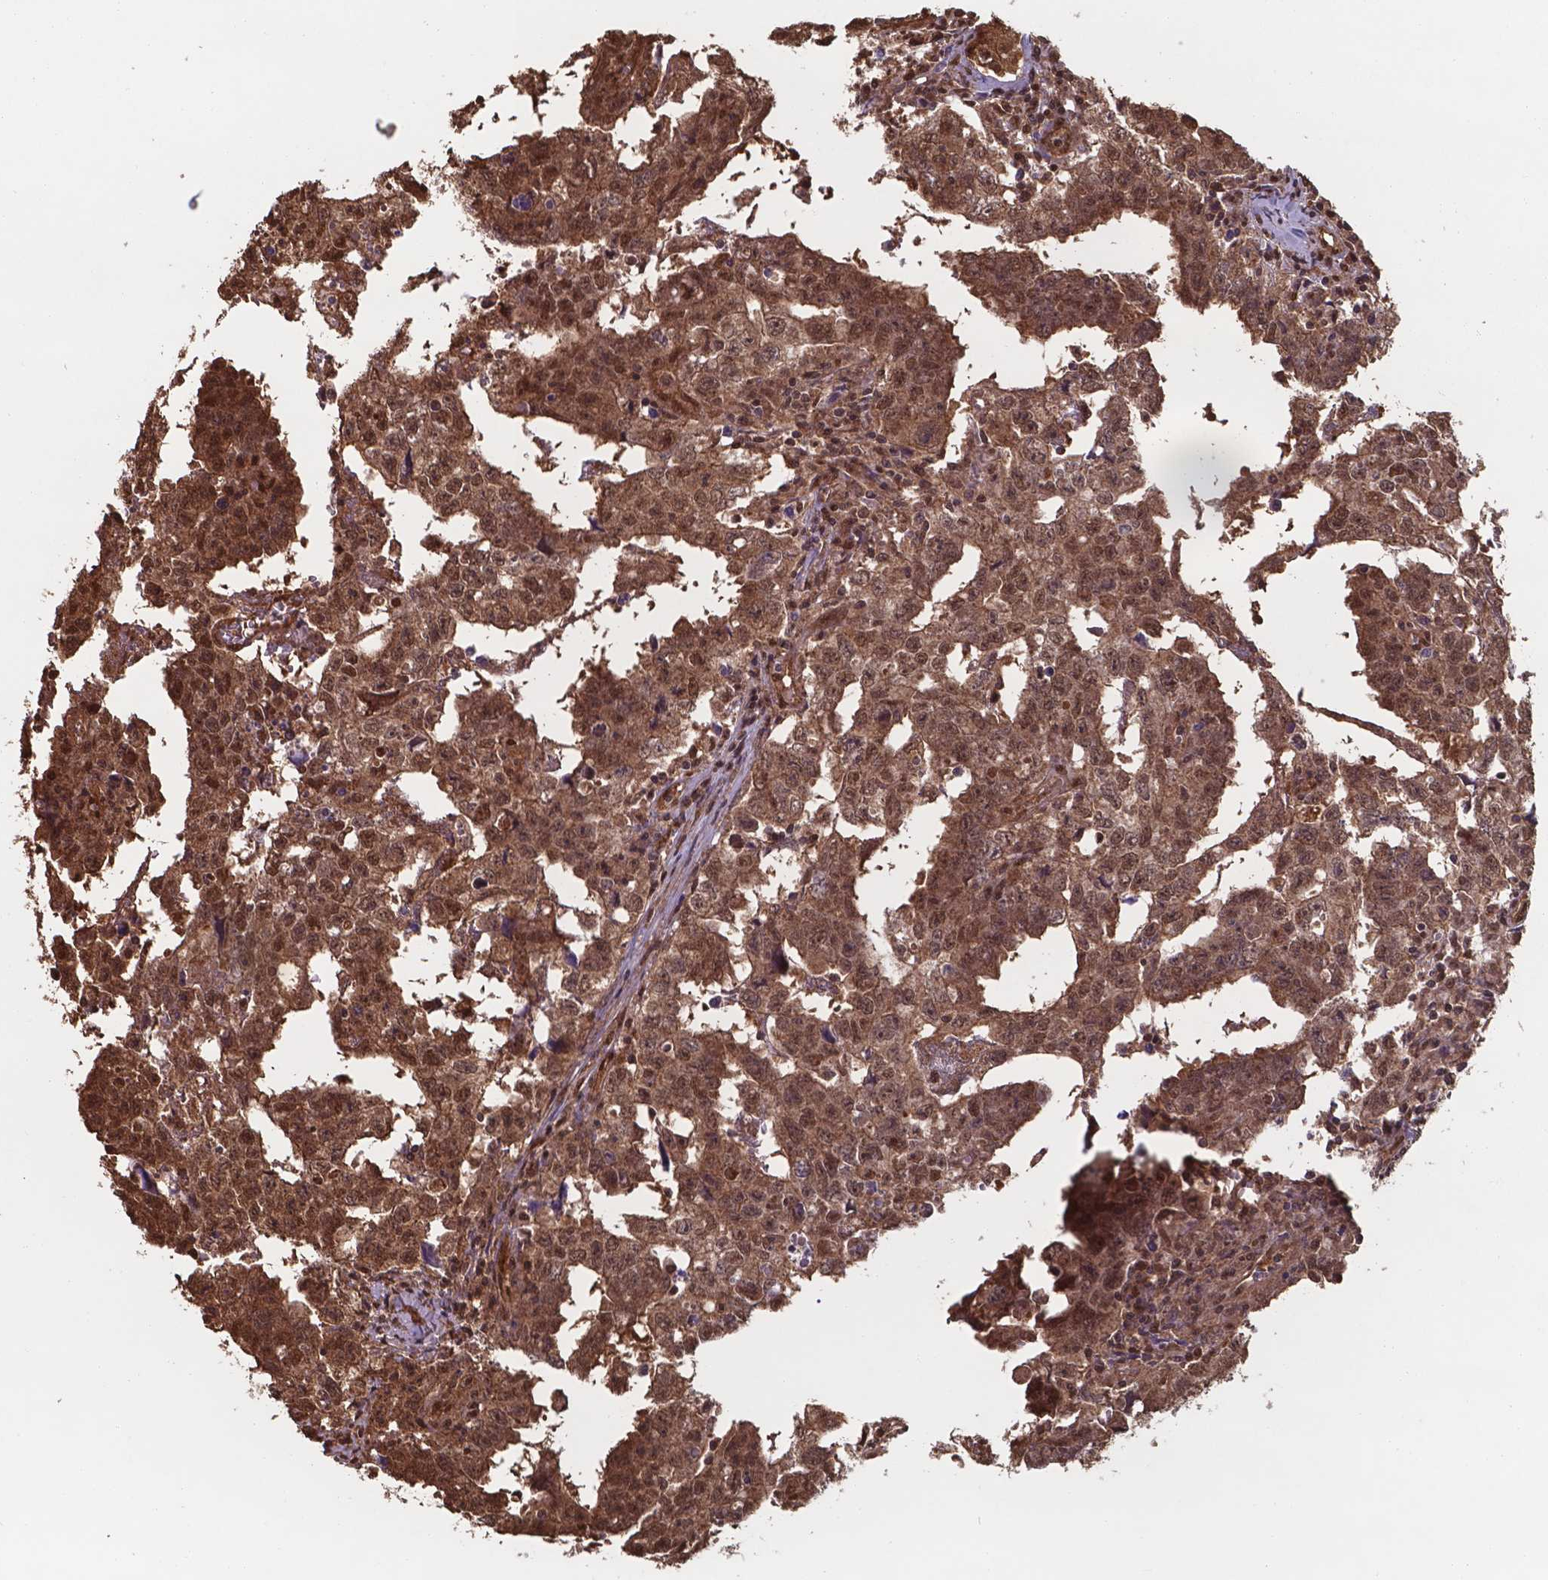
{"staining": {"intensity": "moderate", "quantity": ">75%", "location": "cytoplasmic/membranous,nuclear"}, "tissue": "testis cancer", "cell_type": "Tumor cells", "image_type": "cancer", "snomed": [{"axis": "morphology", "description": "Carcinoma, Embryonal, NOS"}, {"axis": "topography", "description": "Testis"}], "caption": "Immunohistochemical staining of testis embryonal carcinoma displays moderate cytoplasmic/membranous and nuclear protein expression in about >75% of tumor cells.", "gene": "CHP2", "patient": {"sex": "male", "age": 22}}